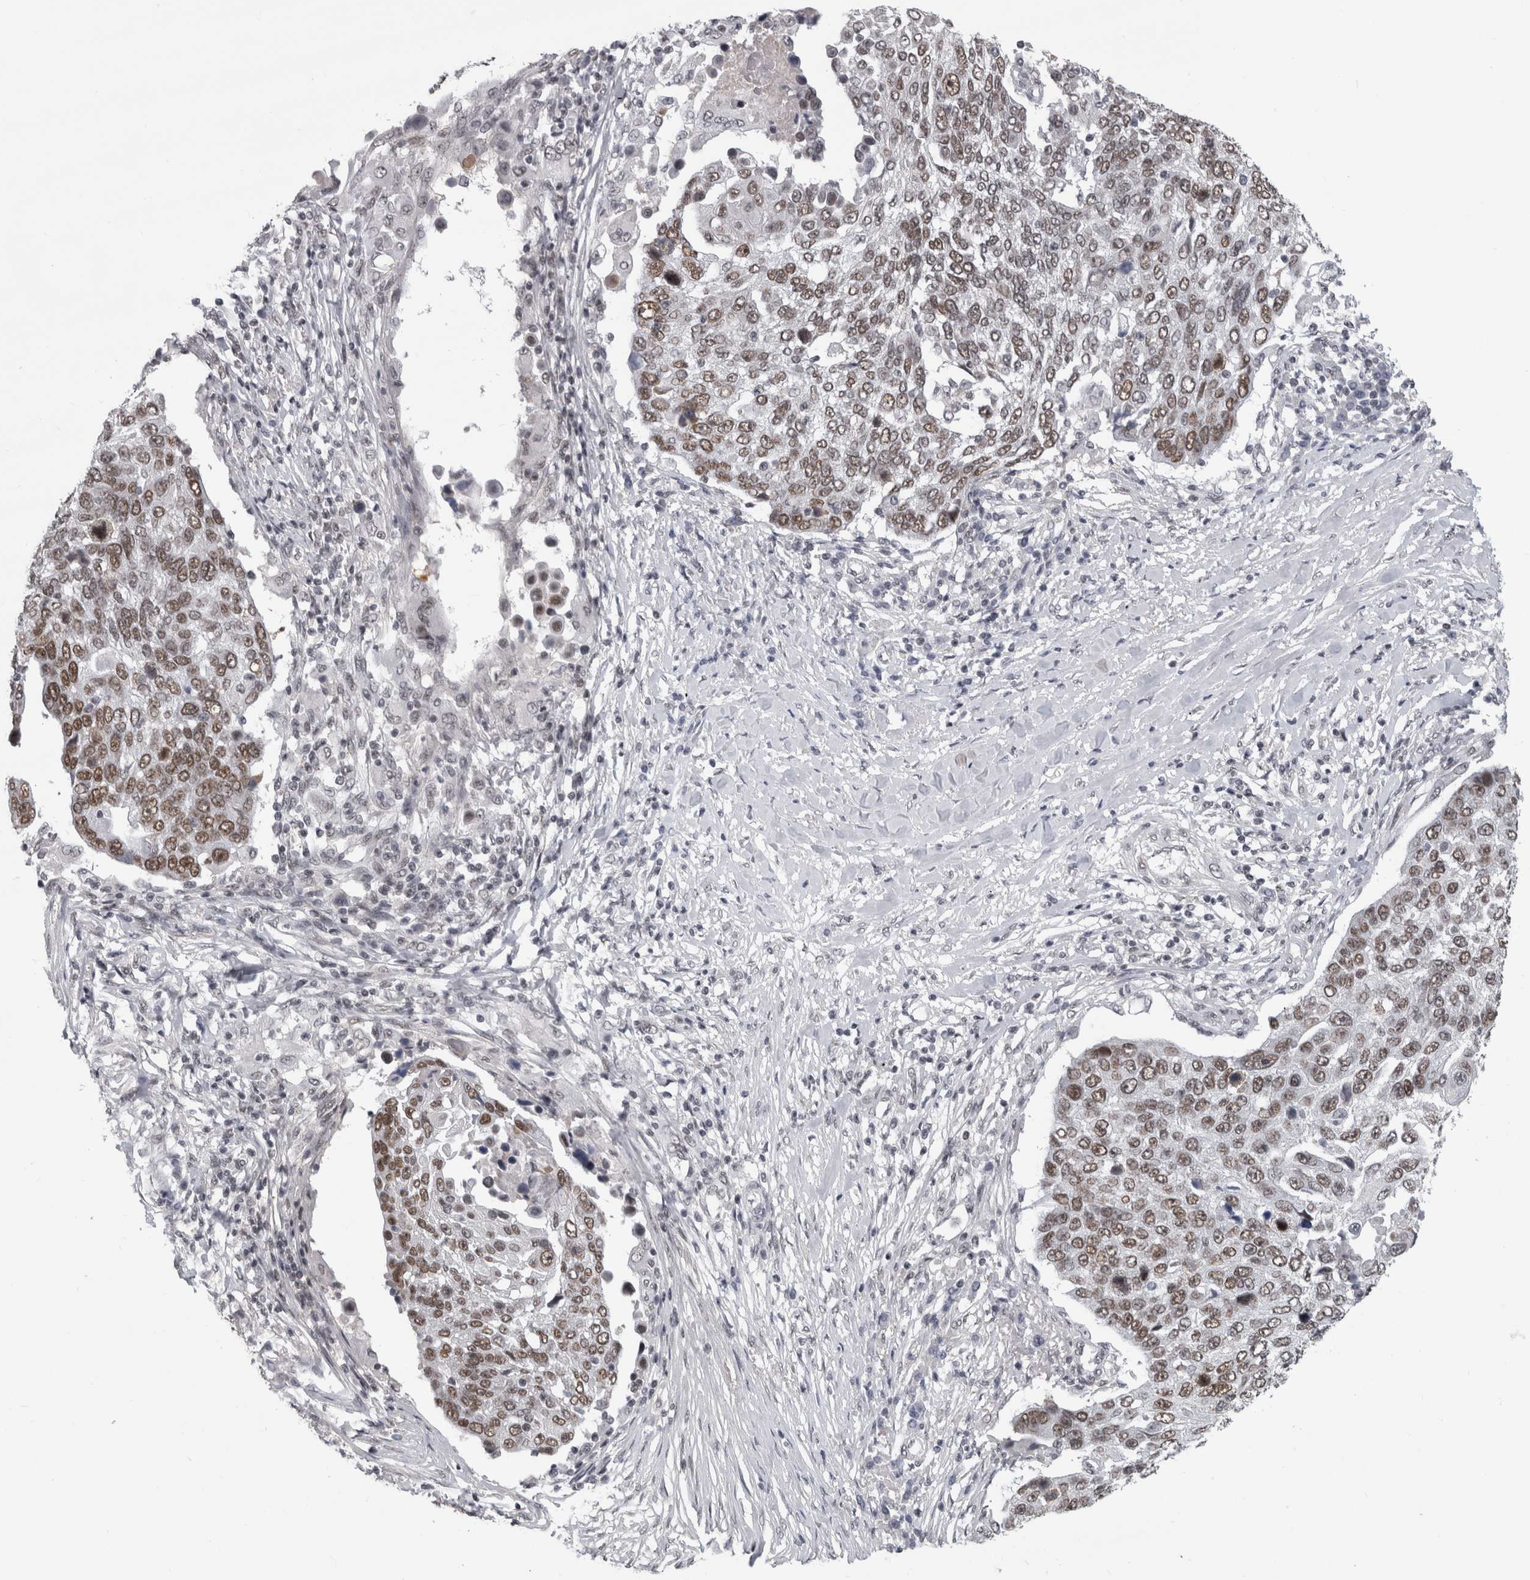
{"staining": {"intensity": "moderate", "quantity": ">75%", "location": "nuclear"}, "tissue": "lung cancer", "cell_type": "Tumor cells", "image_type": "cancer", "snomed": [{"axis": "morphology", "description": "Squamous cell carcinoma, NOS"}, {"axis": "topography", "description": "Lung"}], "caption": "The image reveals a brown stain indicating the presence of a protein in the nuclear of tumor cells in lung cancer (squamous cell carcinoma).", "gene": "ARID4B", "patient": {"sex": "male", "age": 66}}